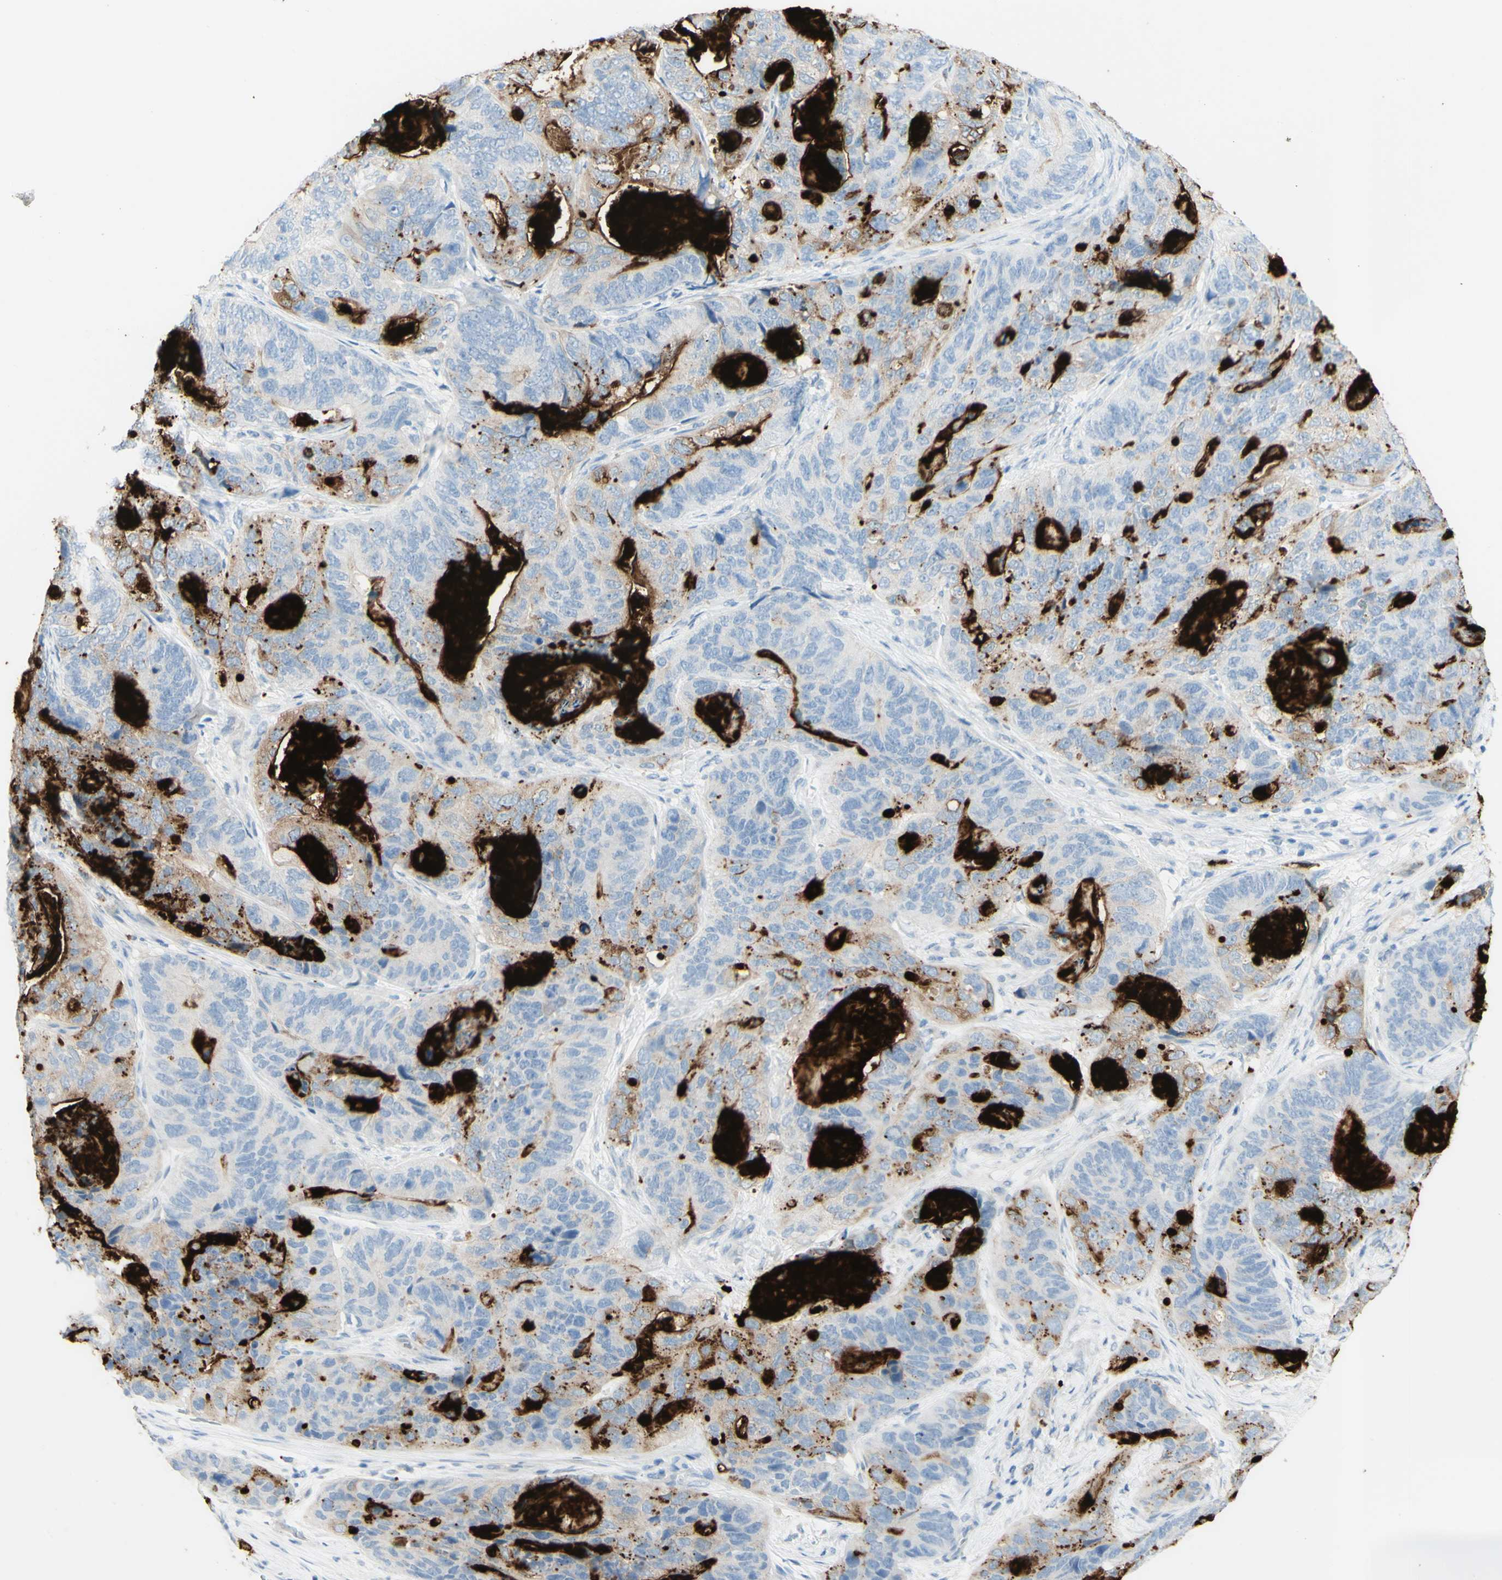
{"staining": {"intensity": "strong", "quantity": "<25%", "location": "cytoplasmic/membranous"}, "tissue": "stomach cancer", "cell_type": "Tumor cells", "image_type": "cancer", "snomed": [{"axis": "morphology", "description": "Adenocarcinoma, NOS"}, {"axis": "topography", "description": "Stomach"}], "caption": "This is a micrograph of immunohistochemistry (IHC) staining of adenocarcinoma (stomach), which shows strong positivity in the cytoplasmic/membranous of tumor cells.", "gene": "TSPAN1", "patient": {"sex": "female", "age": 89}}